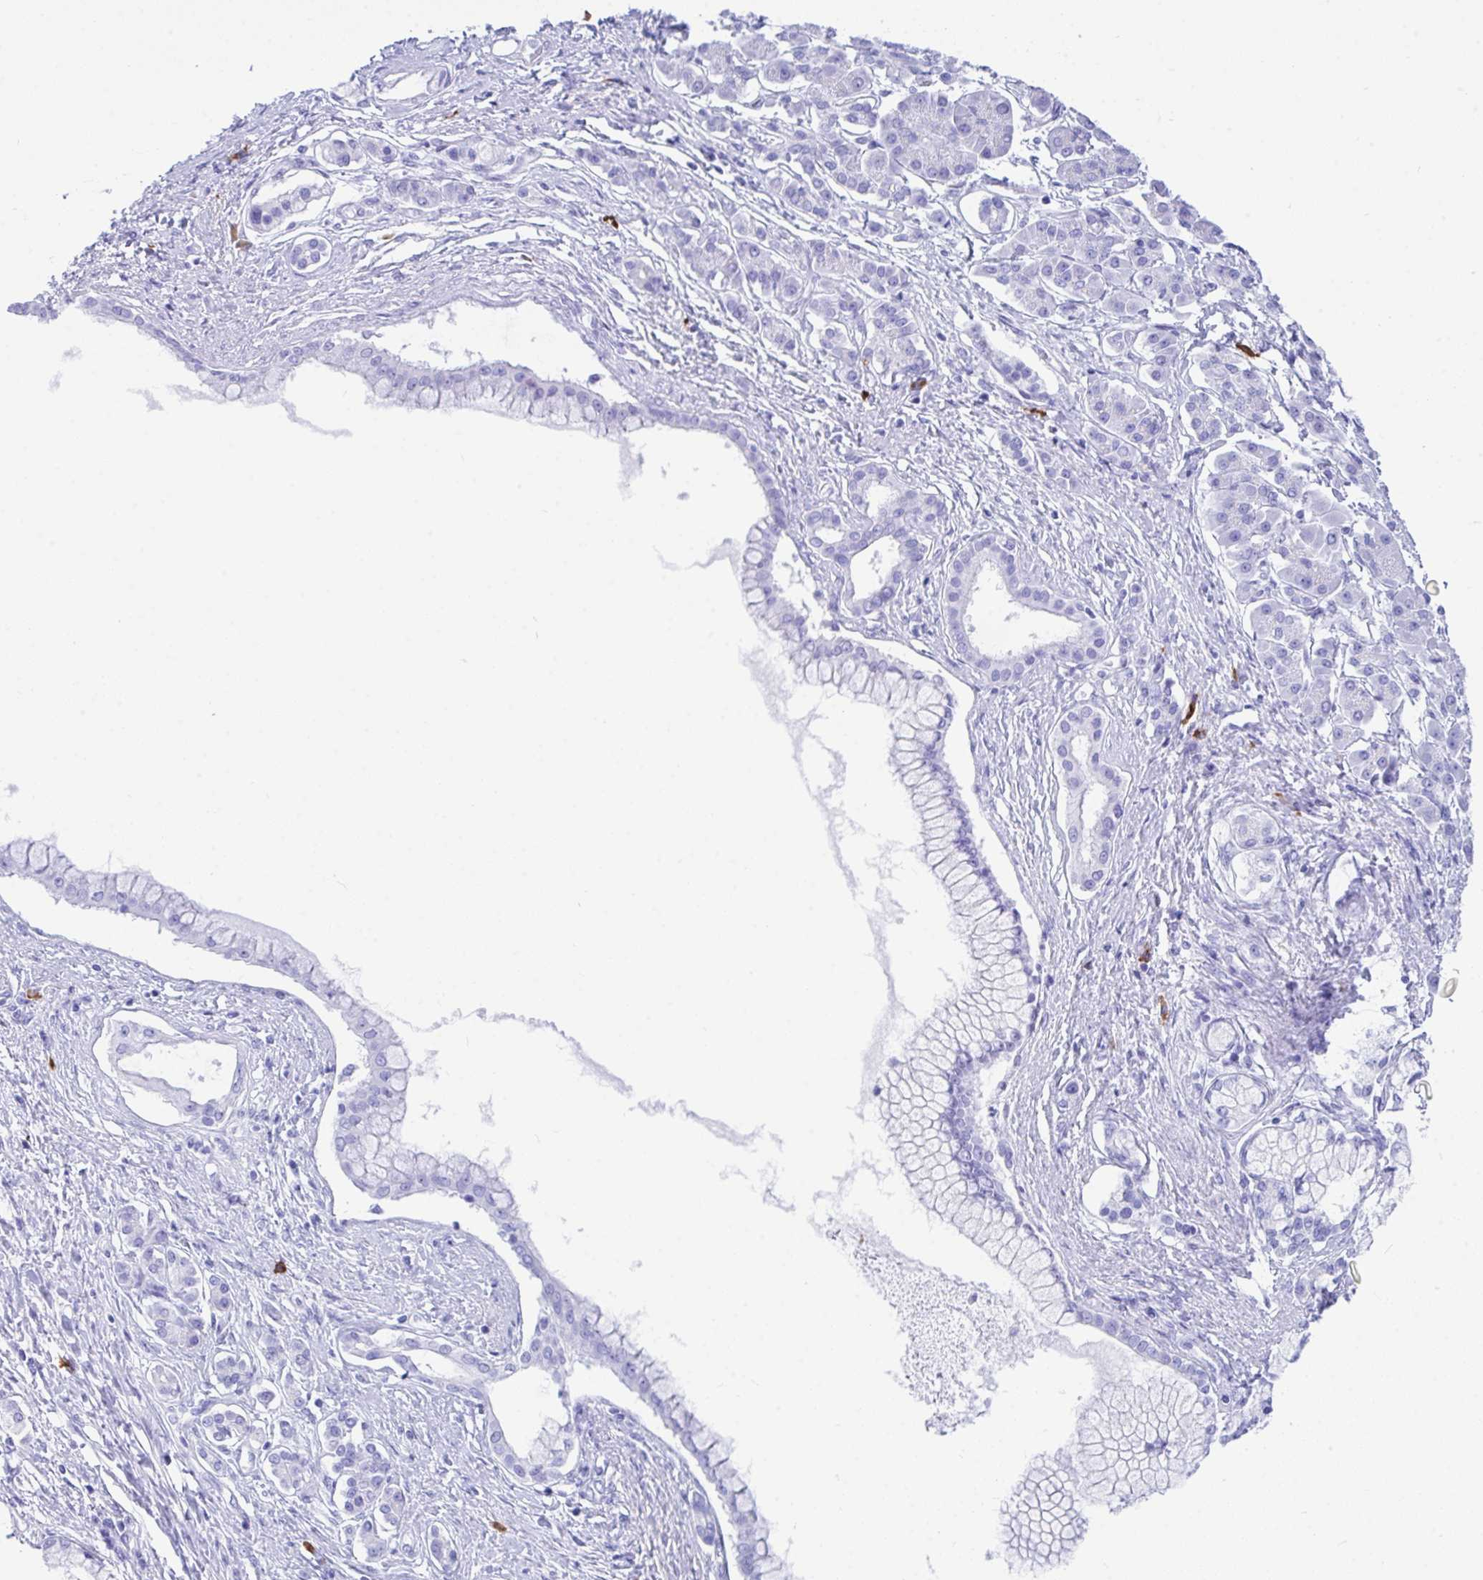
{"staining": {"intensity": "negative", "quantity": "none", "location": "none"}, "tissue": "pancreatic cancer", "cell_type": "Tumor cells", "image_type": "cancer", "snomed": [{"axis": "morphology", "description": "Adenocarcinoma, NOS"}, {"axis": "topography", "description": "Pancreas"}], "caption": "An immunohistochemistry photomicrograph of pancreatic adenocarcinoma is shown. There is no staining in tumor cells of pancreatic adenocarcinoma. (Stains: DAB immunohistochemistry with hematoxylin counter stain, Microscopy: brightfield microscopy at high magnification).", "gene": "BEST4", "patient": {"sex": "male", "age": 70}}